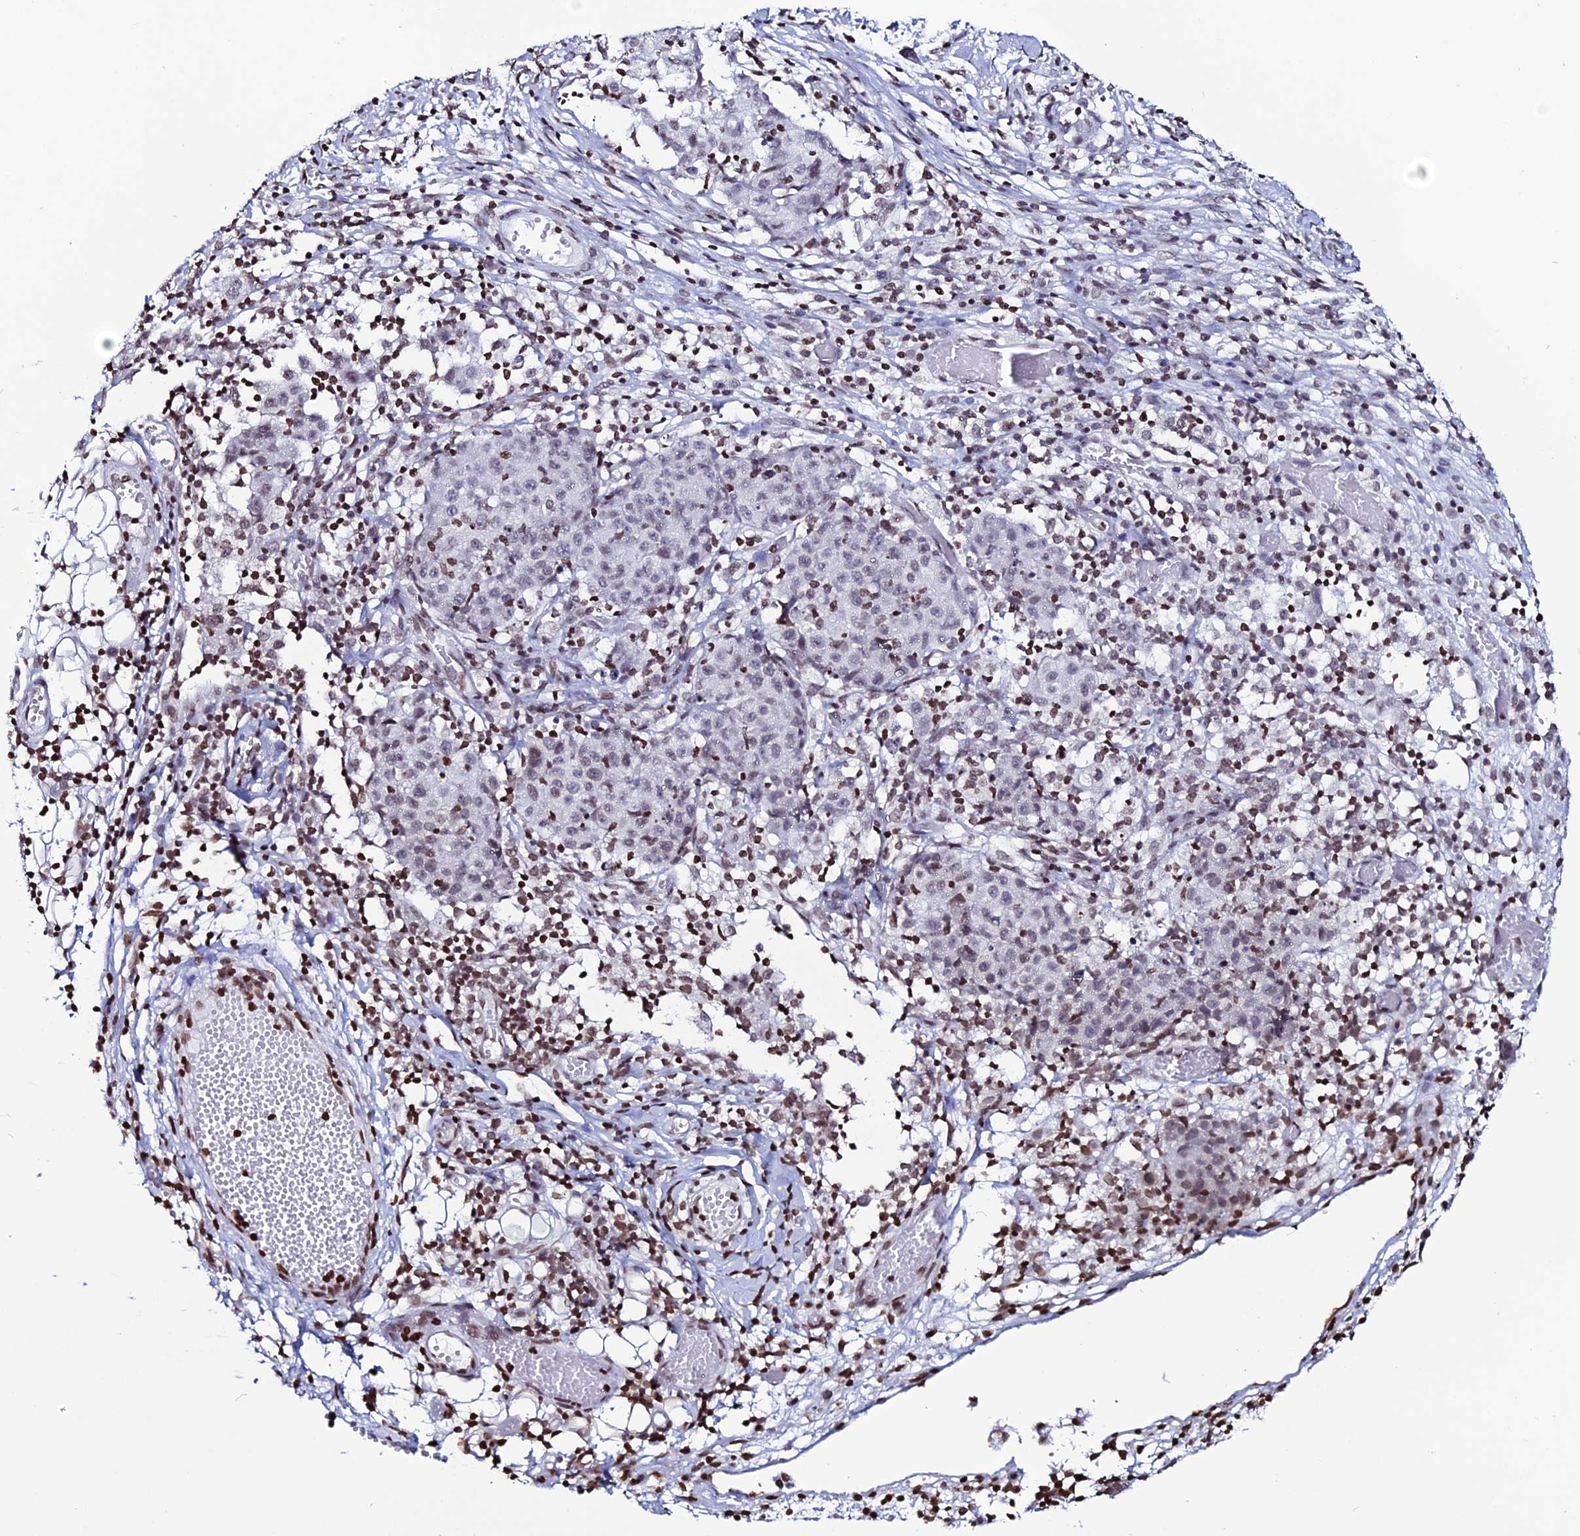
{"staining": {"intensity": "weak", "quantity": ">75%", "location": "nuclear"}, "tissue": "ovarian cancer", "cell_type": "Tumor cells", "image_type": "cancer", "snomed": [{"axis": "morphology", "description": "Carcinoma, endometroid"}, {"axis": "topography", "description": "Ovary"}], "caption": "Immunohistochemistry (IHC) photomicrograph of neoplastic tissue: endometroid carcinoma (ovarian) stained using immunohistochemistry (IHC) reveals low levels of weak protein expression localized specifically in the nuclear of tumor cells, appearing as a nuclear brown color.", "gene": "MACROH2A2", "patient": {"sex": "female", "age": 42}}